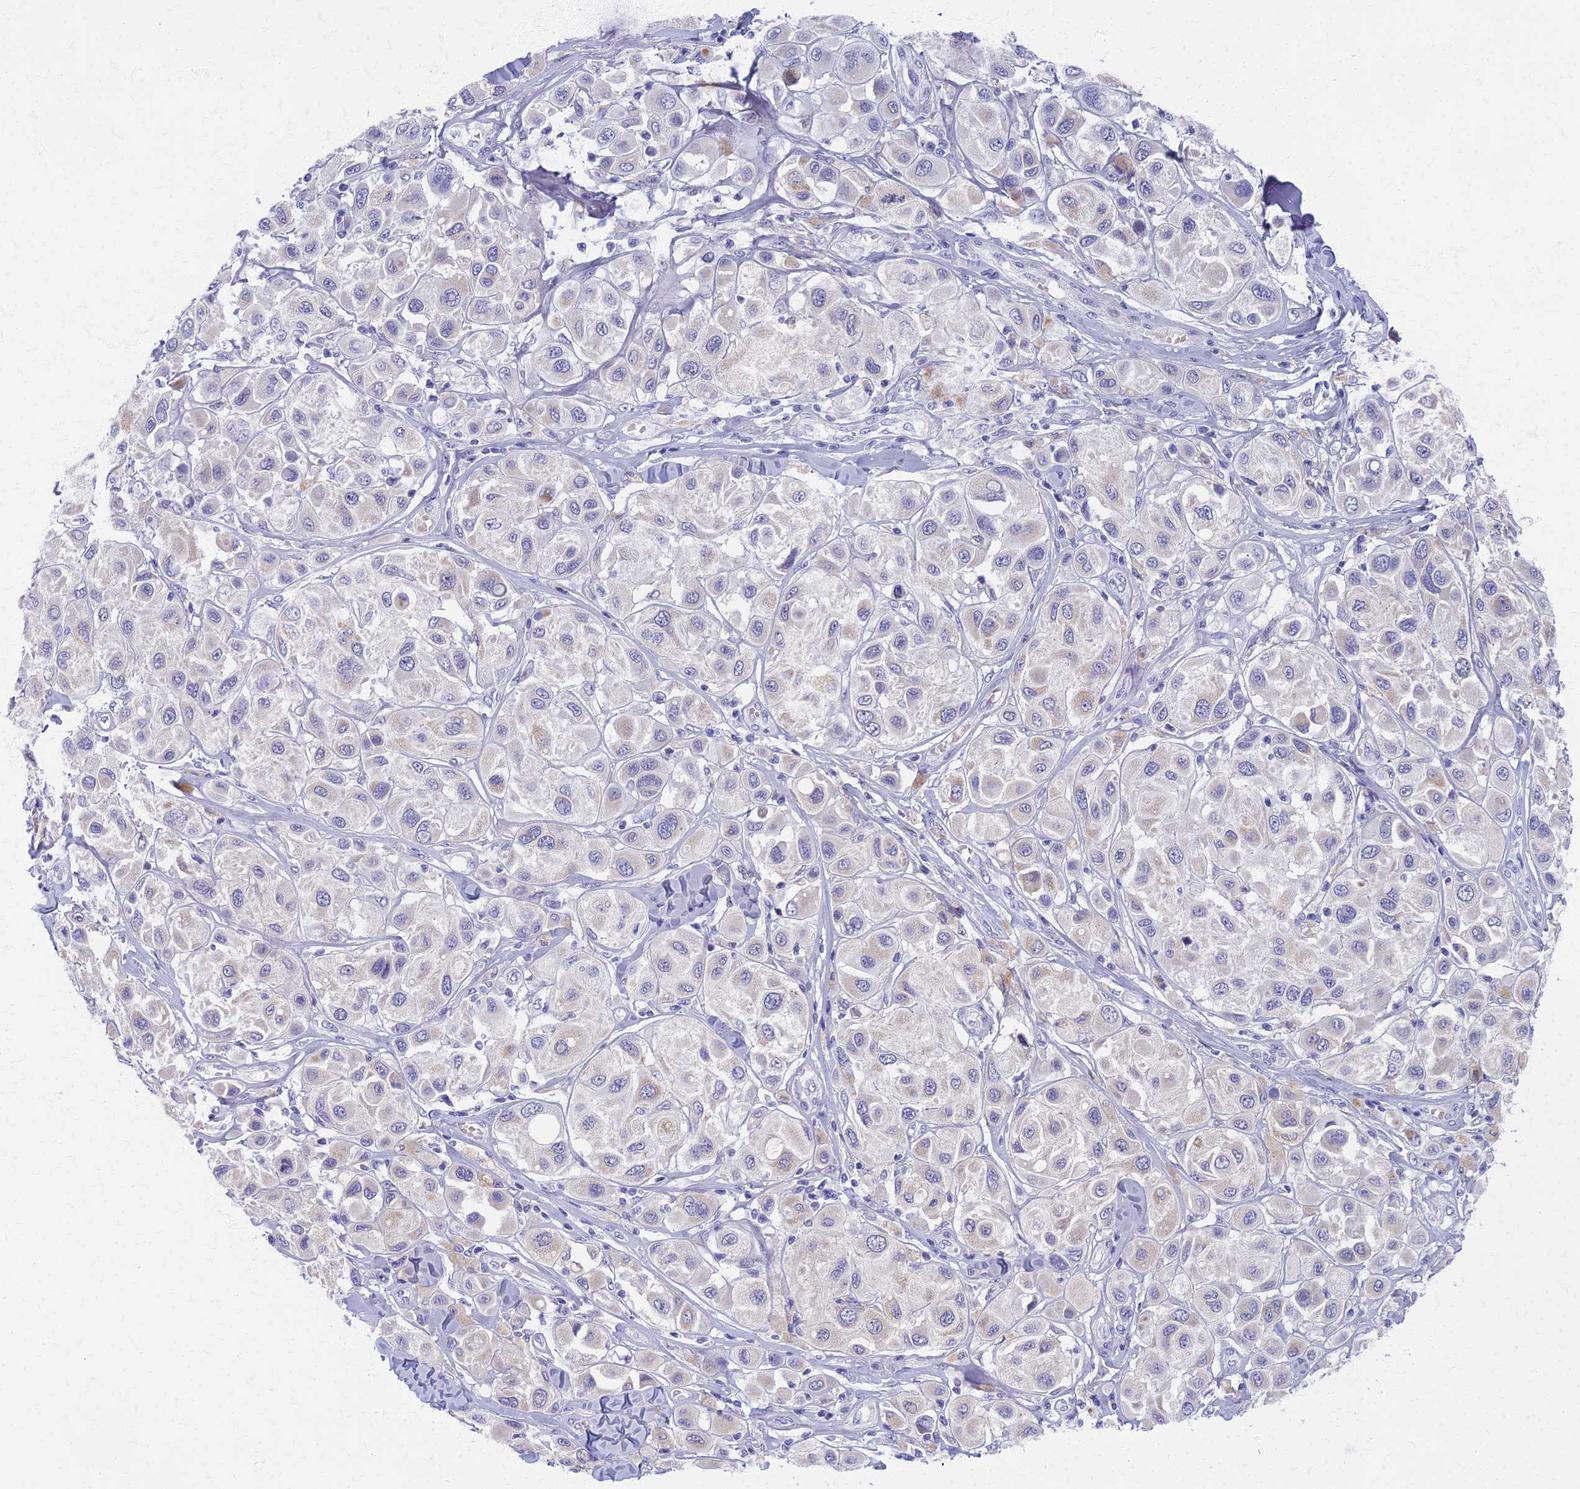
{"staining": {"intensity": "negative", "quantity": "none", "location": "none"}, "tissue": "melanoma", "cell_type": "Tumor cells", "image_type": "cancer", "snomed": [{"axis": "morphology", "description": "Malignant melanoma, Metastatic site"}, {"axis": "topography", "description": "Skin"}], "caption": "Immunohistochemical staining of human malignant melanoma (metastatic site) reveals no significant staining in tumor cells. The staining is performed using DAB brown chromogen with nuclei counter-stained in using hematoxylin.", "gene": "AP4E1", "patient": {"sex": "male", "age": 41}}